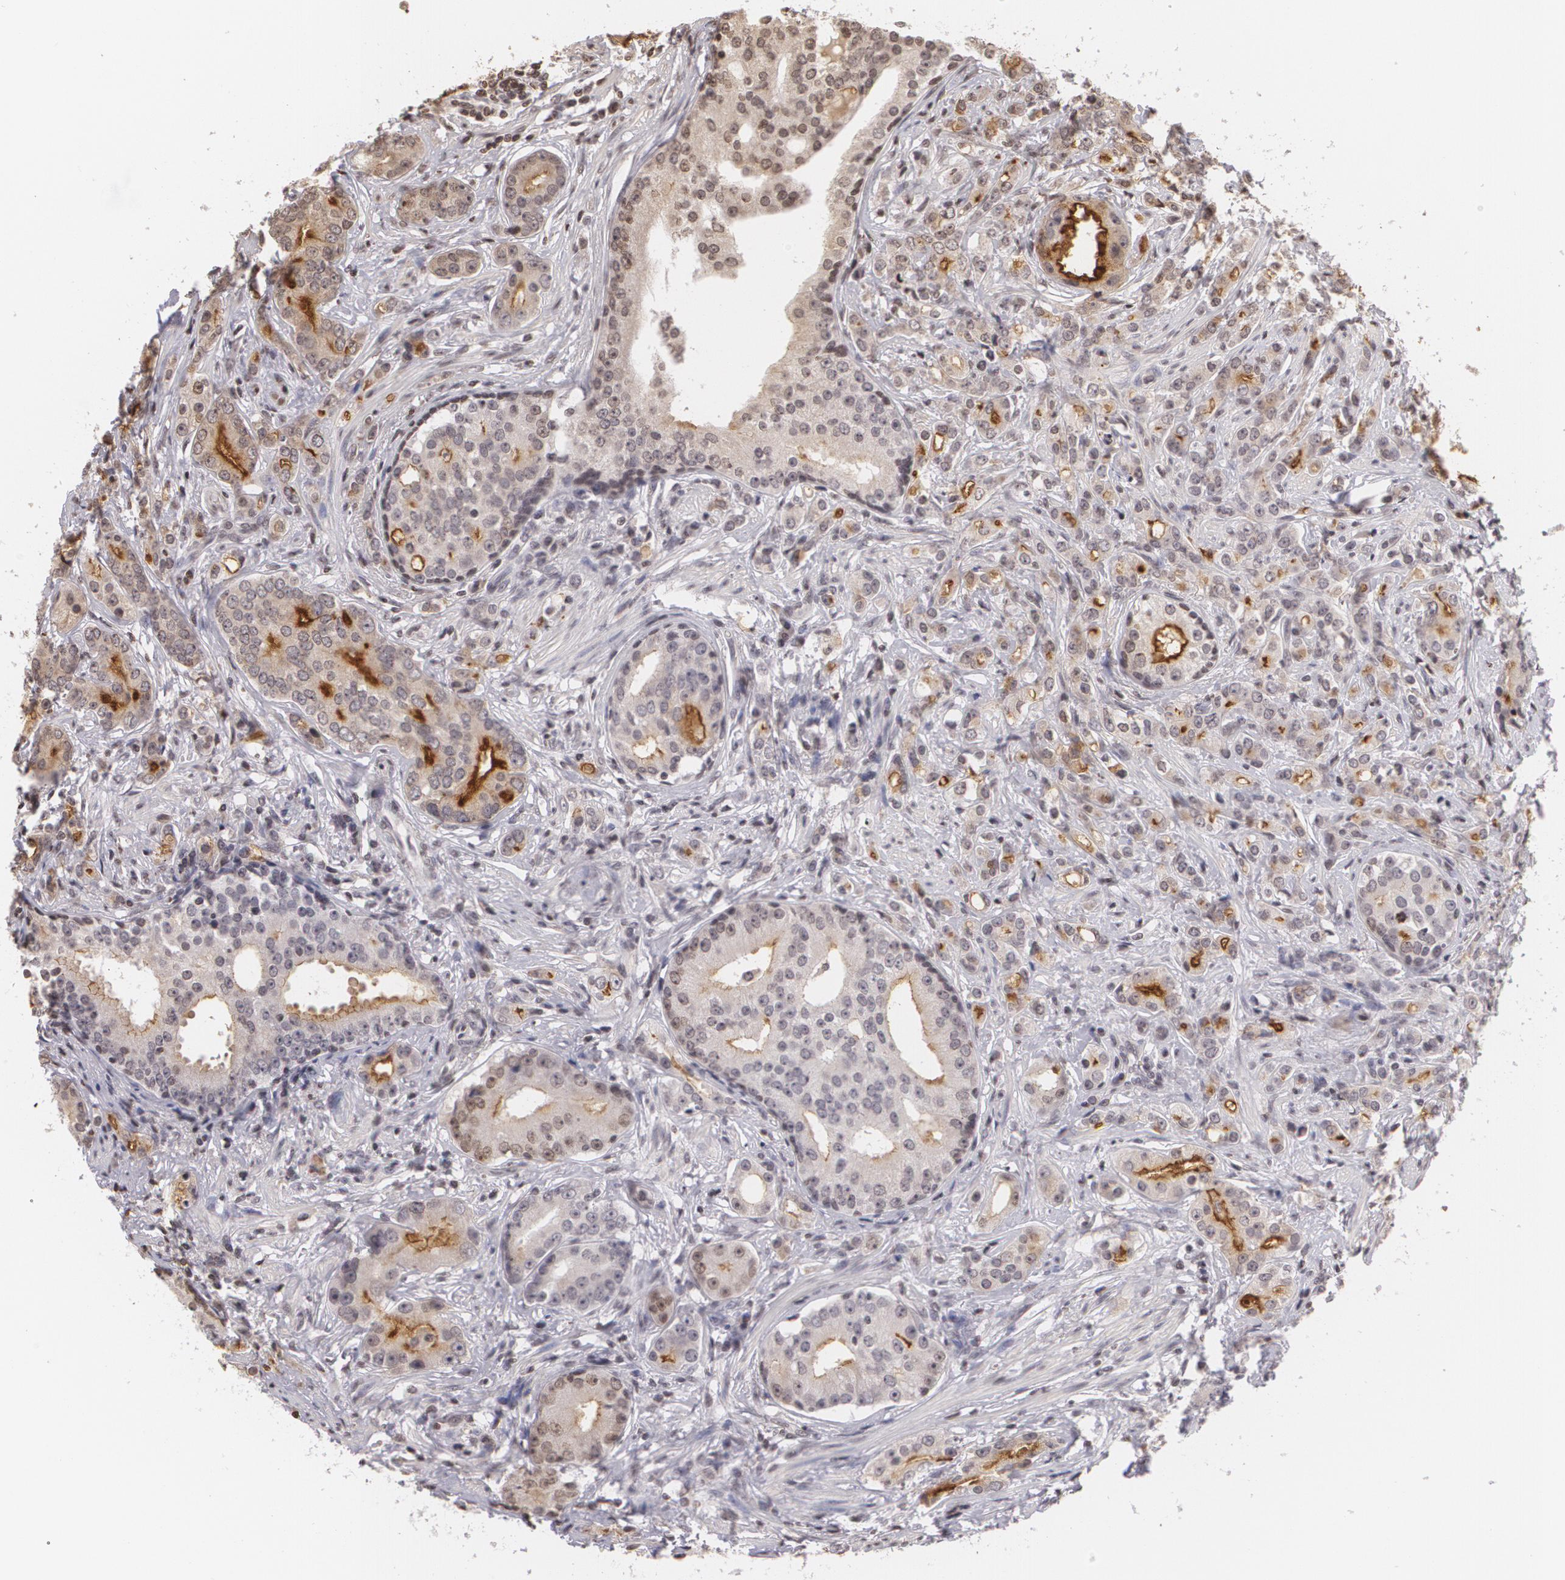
{"staining": {"intensity": "moderate", "quantity": "25%-75%", "location": "cytoplasmic/membranous"}, "tissue": "prostate cancer", "cell_type": "Tumor cells", "image_type": "cancer", "snomed": [{"axis": "morphology", "description": "Adenocarcinoma, Medium grade"}, {"axis": "topography", "description": "Prostate"}], "caption": "Prostate cancer (medium-grade adenocarcinoma) tissue displays moderate cytoplasmic/membranous staining in about 25%-75% of tumor cells, visualized by immunohistochemistry.", "gene": "MUC1", "patient": {"sex": "male", "age": 59}}